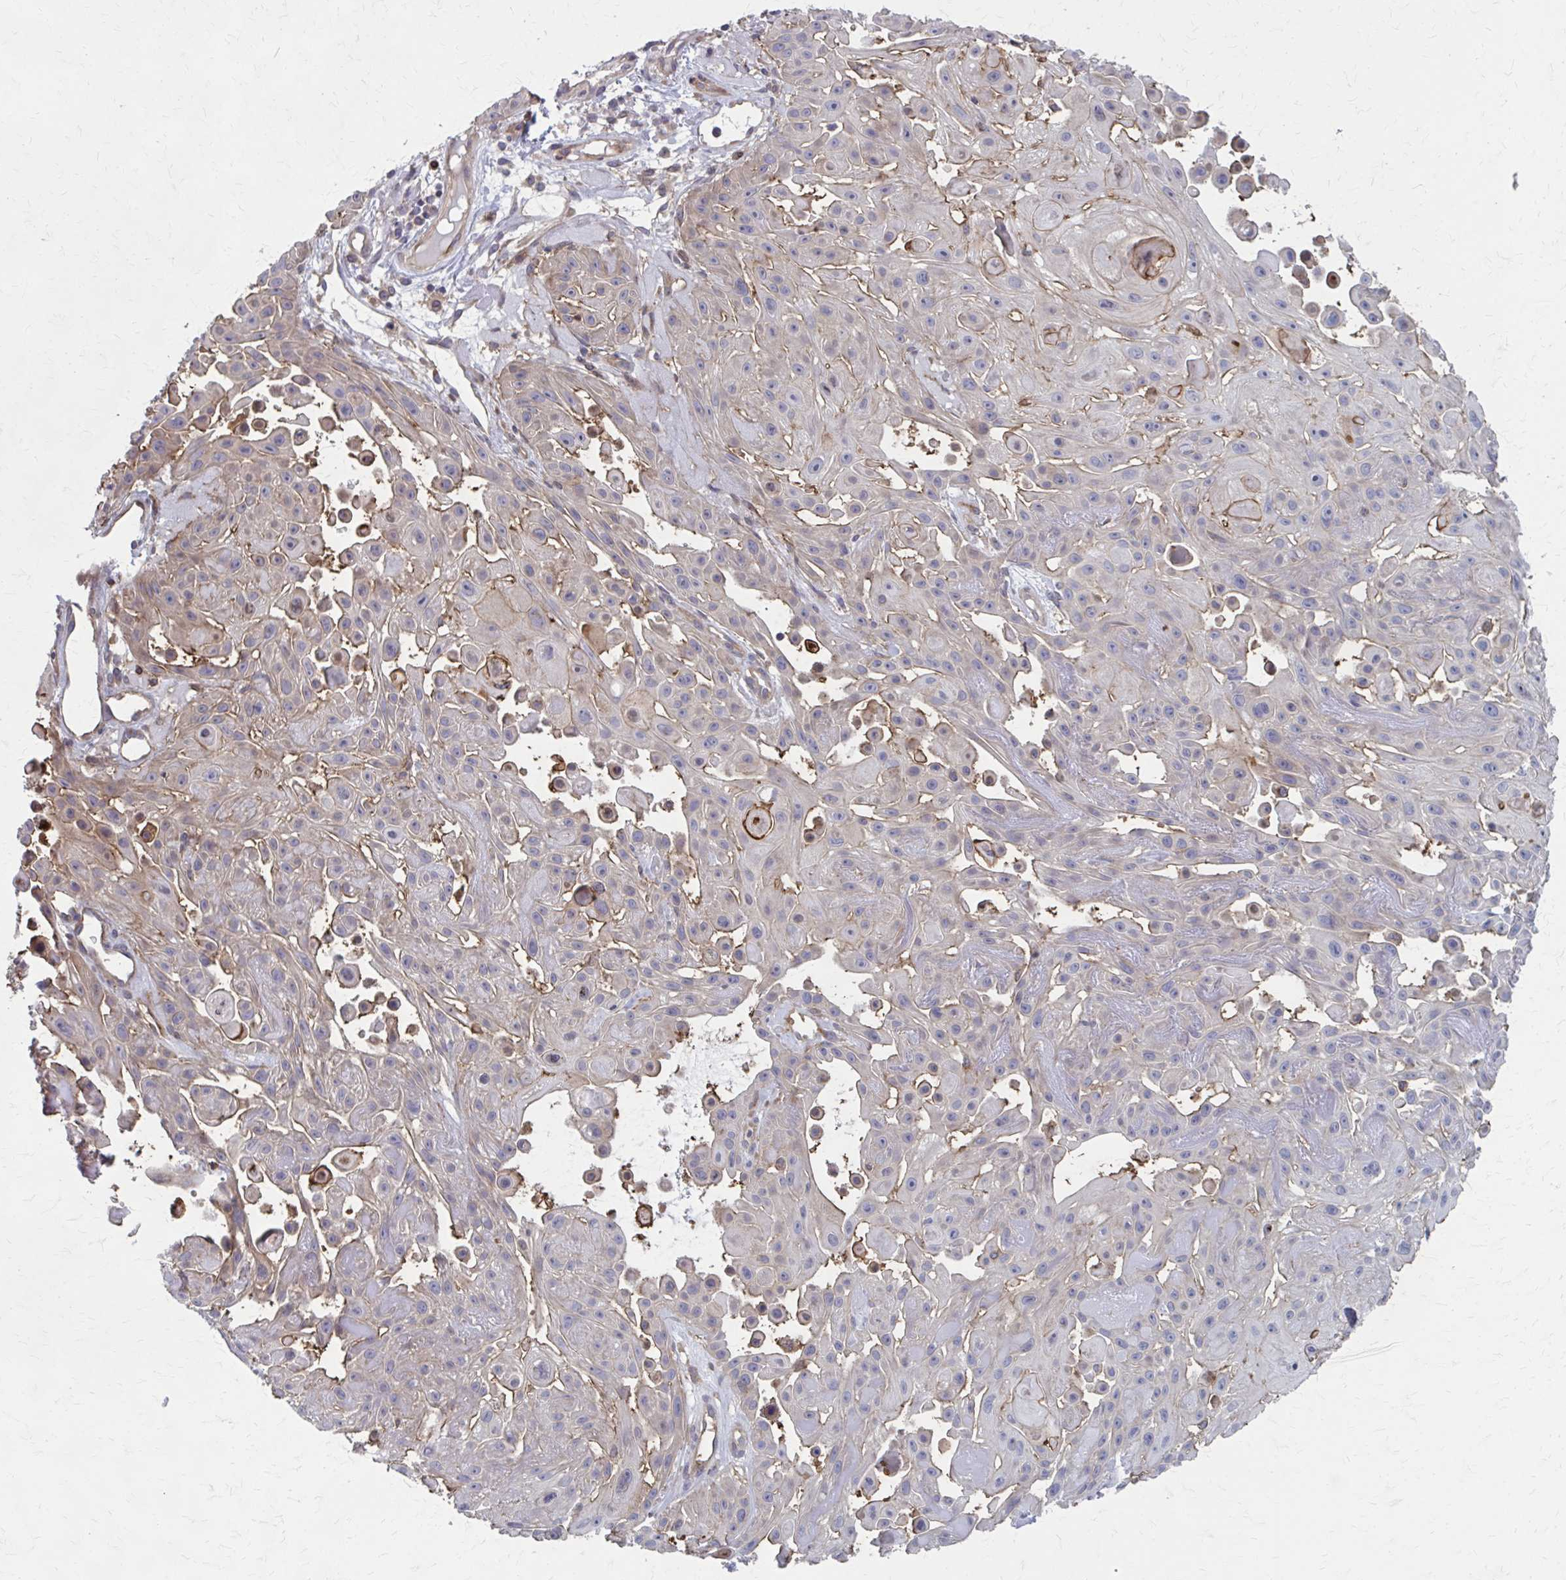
{"staining": {"intensity": "weak", "quantity": "<25%", "location": "cytoplasmic/membranous"}, "tissue": "skin cancer", "cell_type": "Tumor cells", "image_type": "cancer", "snomed": [{"axis": "morphology", "description": "Squamous cell carcinoma, NOS"}, {"axis": "topography", "description": "Skin"}], "caption": "Protein analysis of squamous cell carcinoma (skin) displays no significant positivity in tumor cells. (Stains: DAB immunohistochemistry (IHC) with hematoxylin counter stain, Microscopy: brightfield microscopy at high magnification).", "gene": "MMP14", "patient": {"sex": "male", "age": 91}}